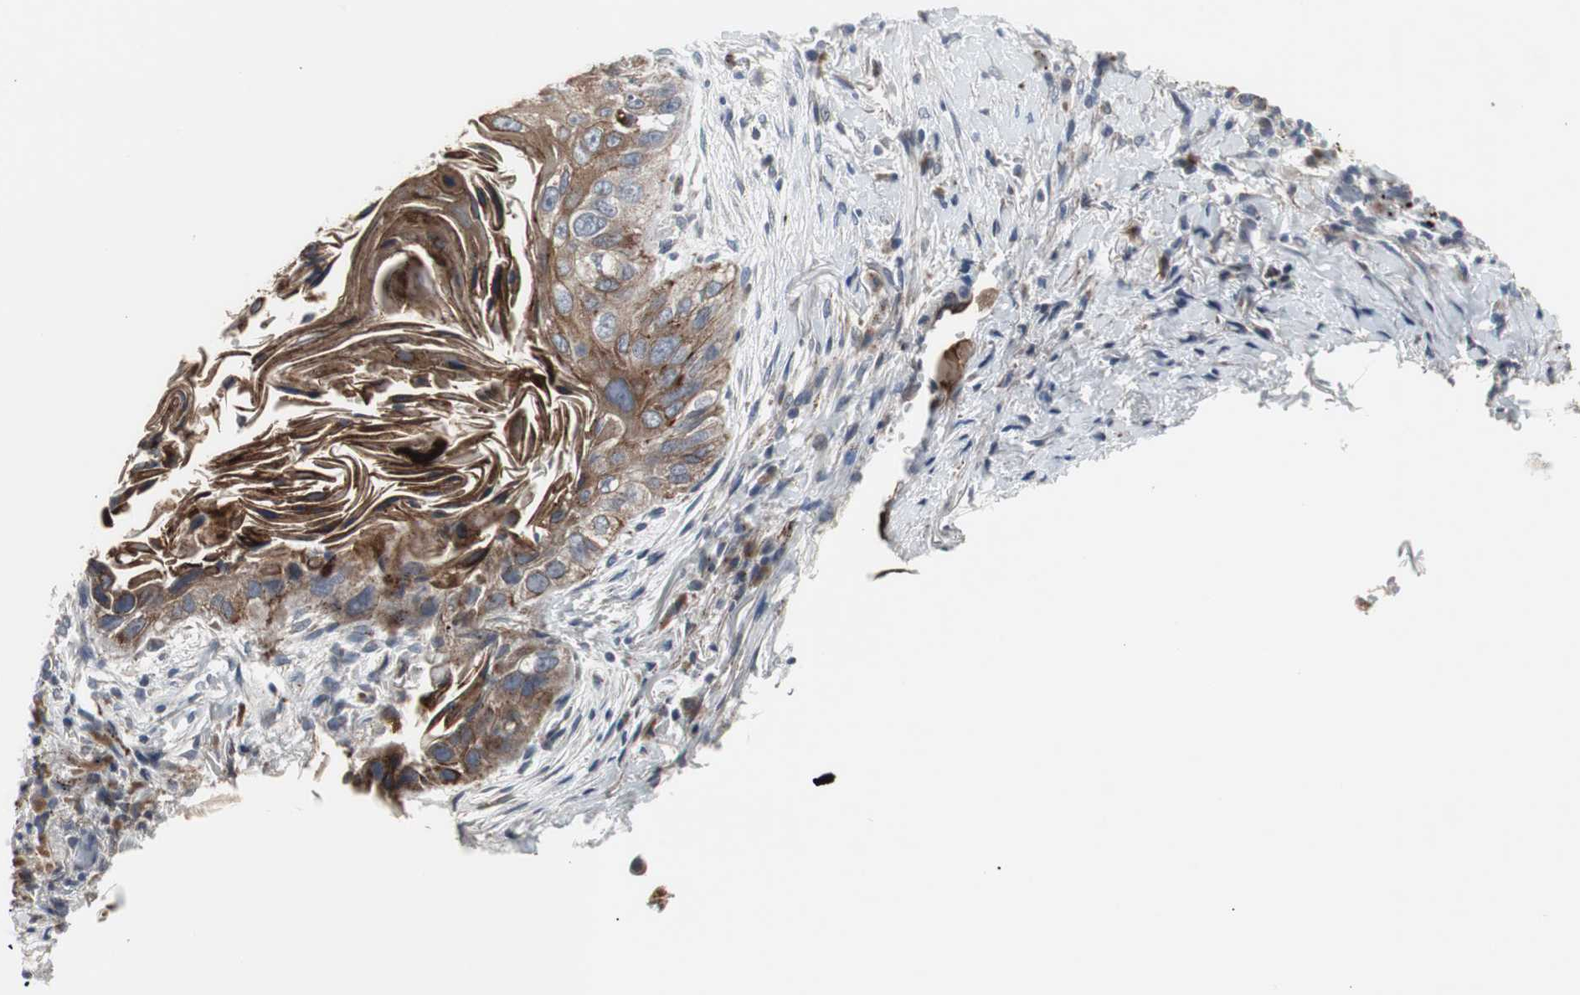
{"staining": {"intensity": "strong", "quantity": ">75%", "location": "cytoplasmic/membranous"}, "tissue": "lung cancer", "cell_type": "Tumor cells", "image_type": "cancer", "snomed": [{"axis": "morphology", "description": "Squamous cell carcinoma, NOS"}, {"axis": "topography", "description": "Lung"}], "caption": "Immunohistochemistry (IHC) histopathology image of lung cancer (squamous cell carcinoma) stained for a protein (brown), which displays high levels of strong cytoplasmic/membranous expression in approximately >75% of tumor cells.", "gene": "GBA1", "patient": {"sex": "female", "age": 67}}